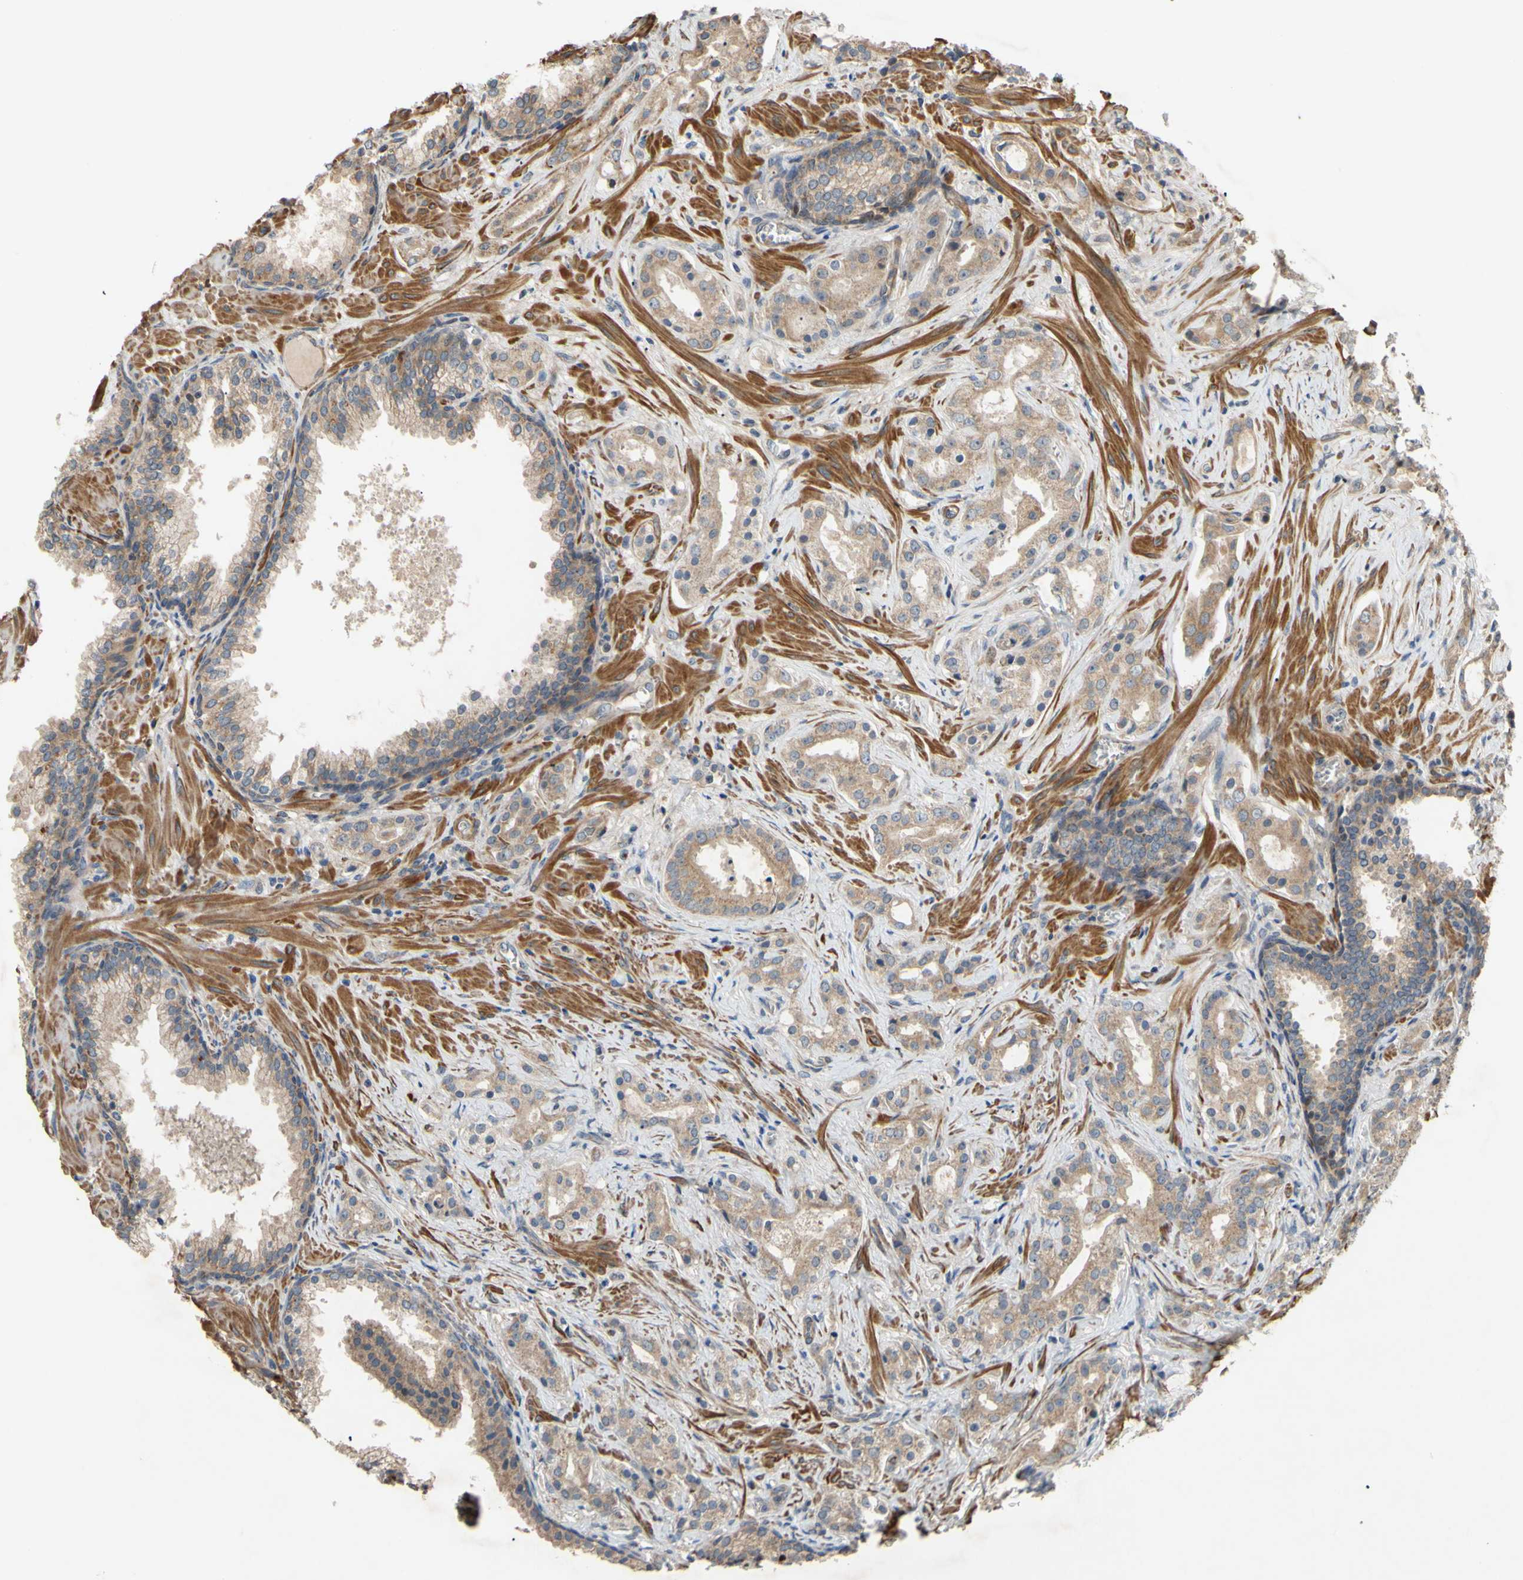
{"staining": {"intensity": "moderate", "quantity": "25%-75%", "location": "cytoplasmic/membranous"}, "tissue": "prostate cancer", "cell_type": "Tumor cells", "image_type": "cancer", "snomed": [{"axis": "morphology", "description": "Adenocarcinoma, Low grade"}, {"axis": "topography", "description": "Prostate"}], "caption": "High-power microscopy captured an IHC image of prostate cancer (low-grade adenocarcinoma), revealing moderate cytoplasmic/membranous expression in approximately 25%-75% of tumor cells.", "gene": "PARD6A", "patient": {"sex": "male", "age": 59}}